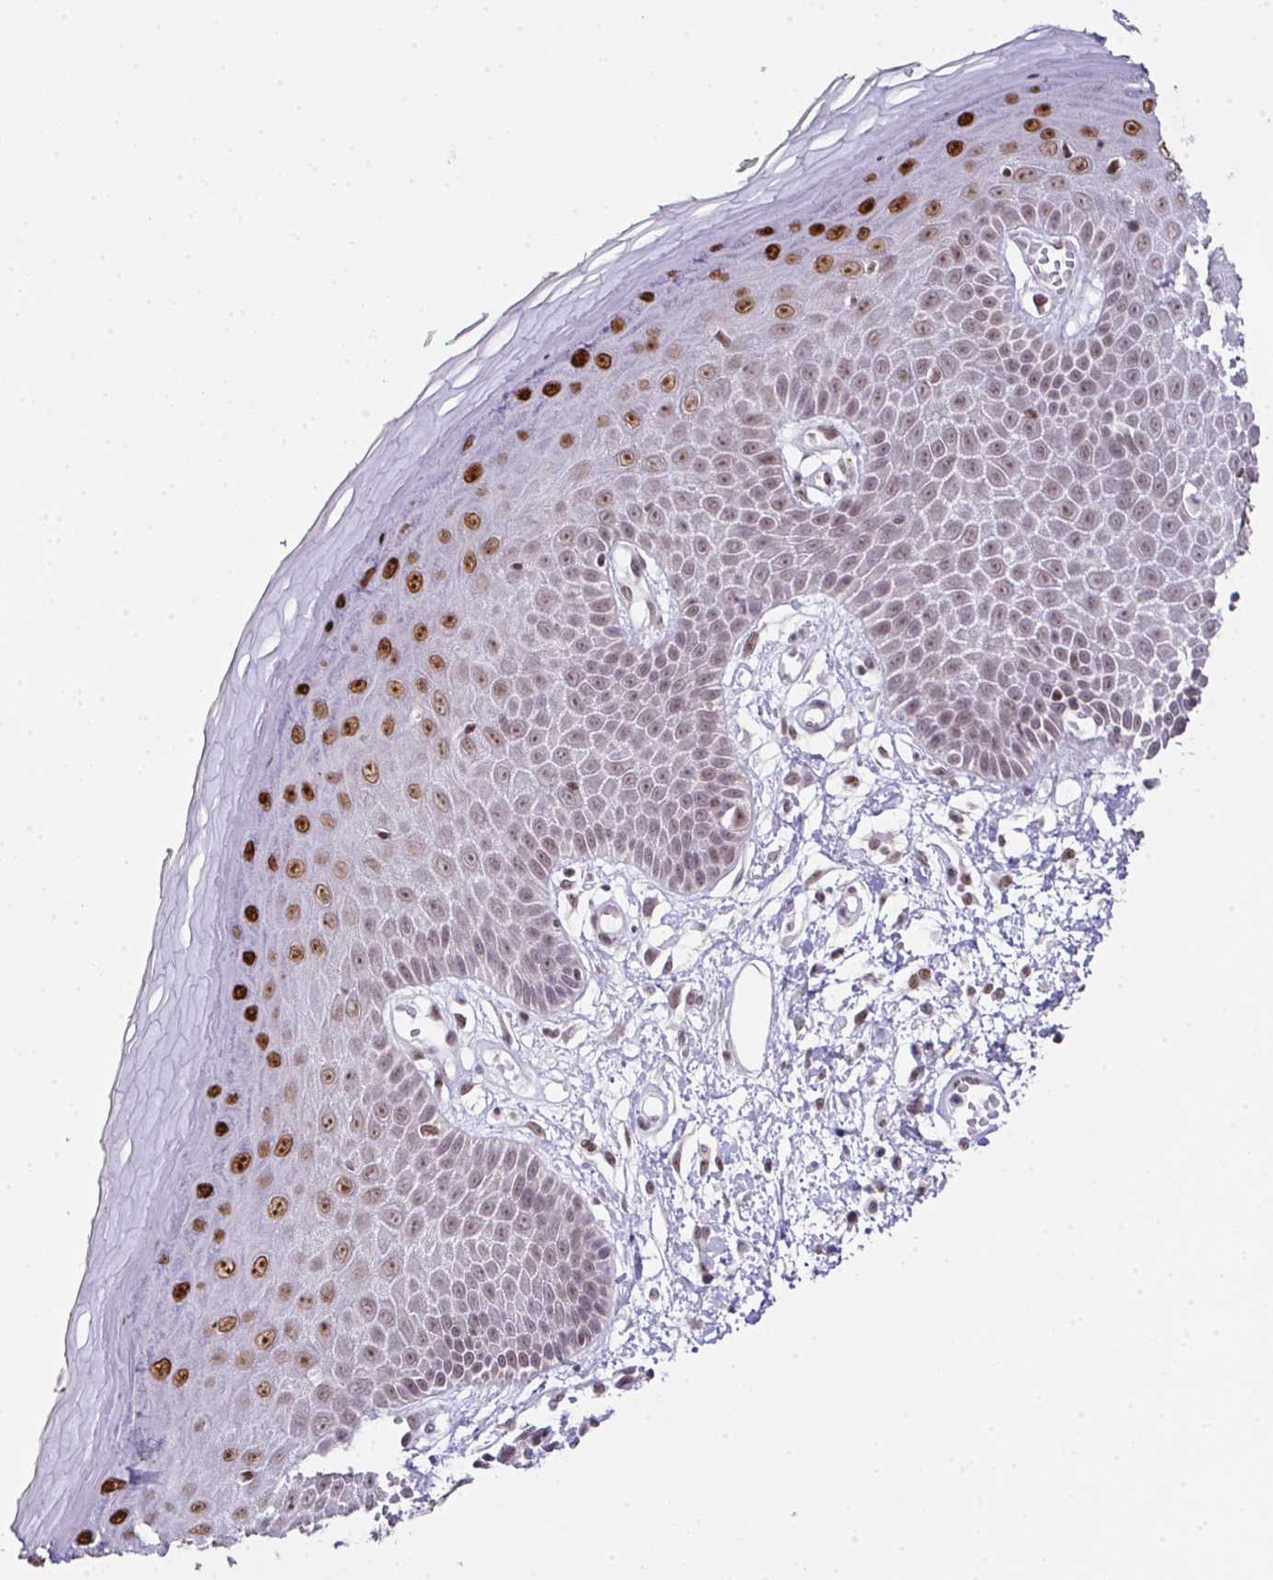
{"staining": {"intensity": "strong", "quantity": "<25%", "location": "nuclear"}, "tissue": "skin", "cell_type": "Epidermal cells", "image_type": "normal", "snomed": [{"axis": "morphology", "description": "Normal tissue, NOS"}, {"axis": "topography", "description": "Anal"}, {"axis": "topography", "description": "Peripheral nerve tissue"}], "caption": "IHC staining of benign skin, which exhibits medium levels of strong nuclear expression in approximately <25% of epidermal cells indicating strong nuclear protein expression. The staining was performed using DAB (brown) for protein detection and nuclei were counterstained in hematoxylin (blue).", "gene": "ZNF800", "patient": {"sex": "male", "age": 78}}